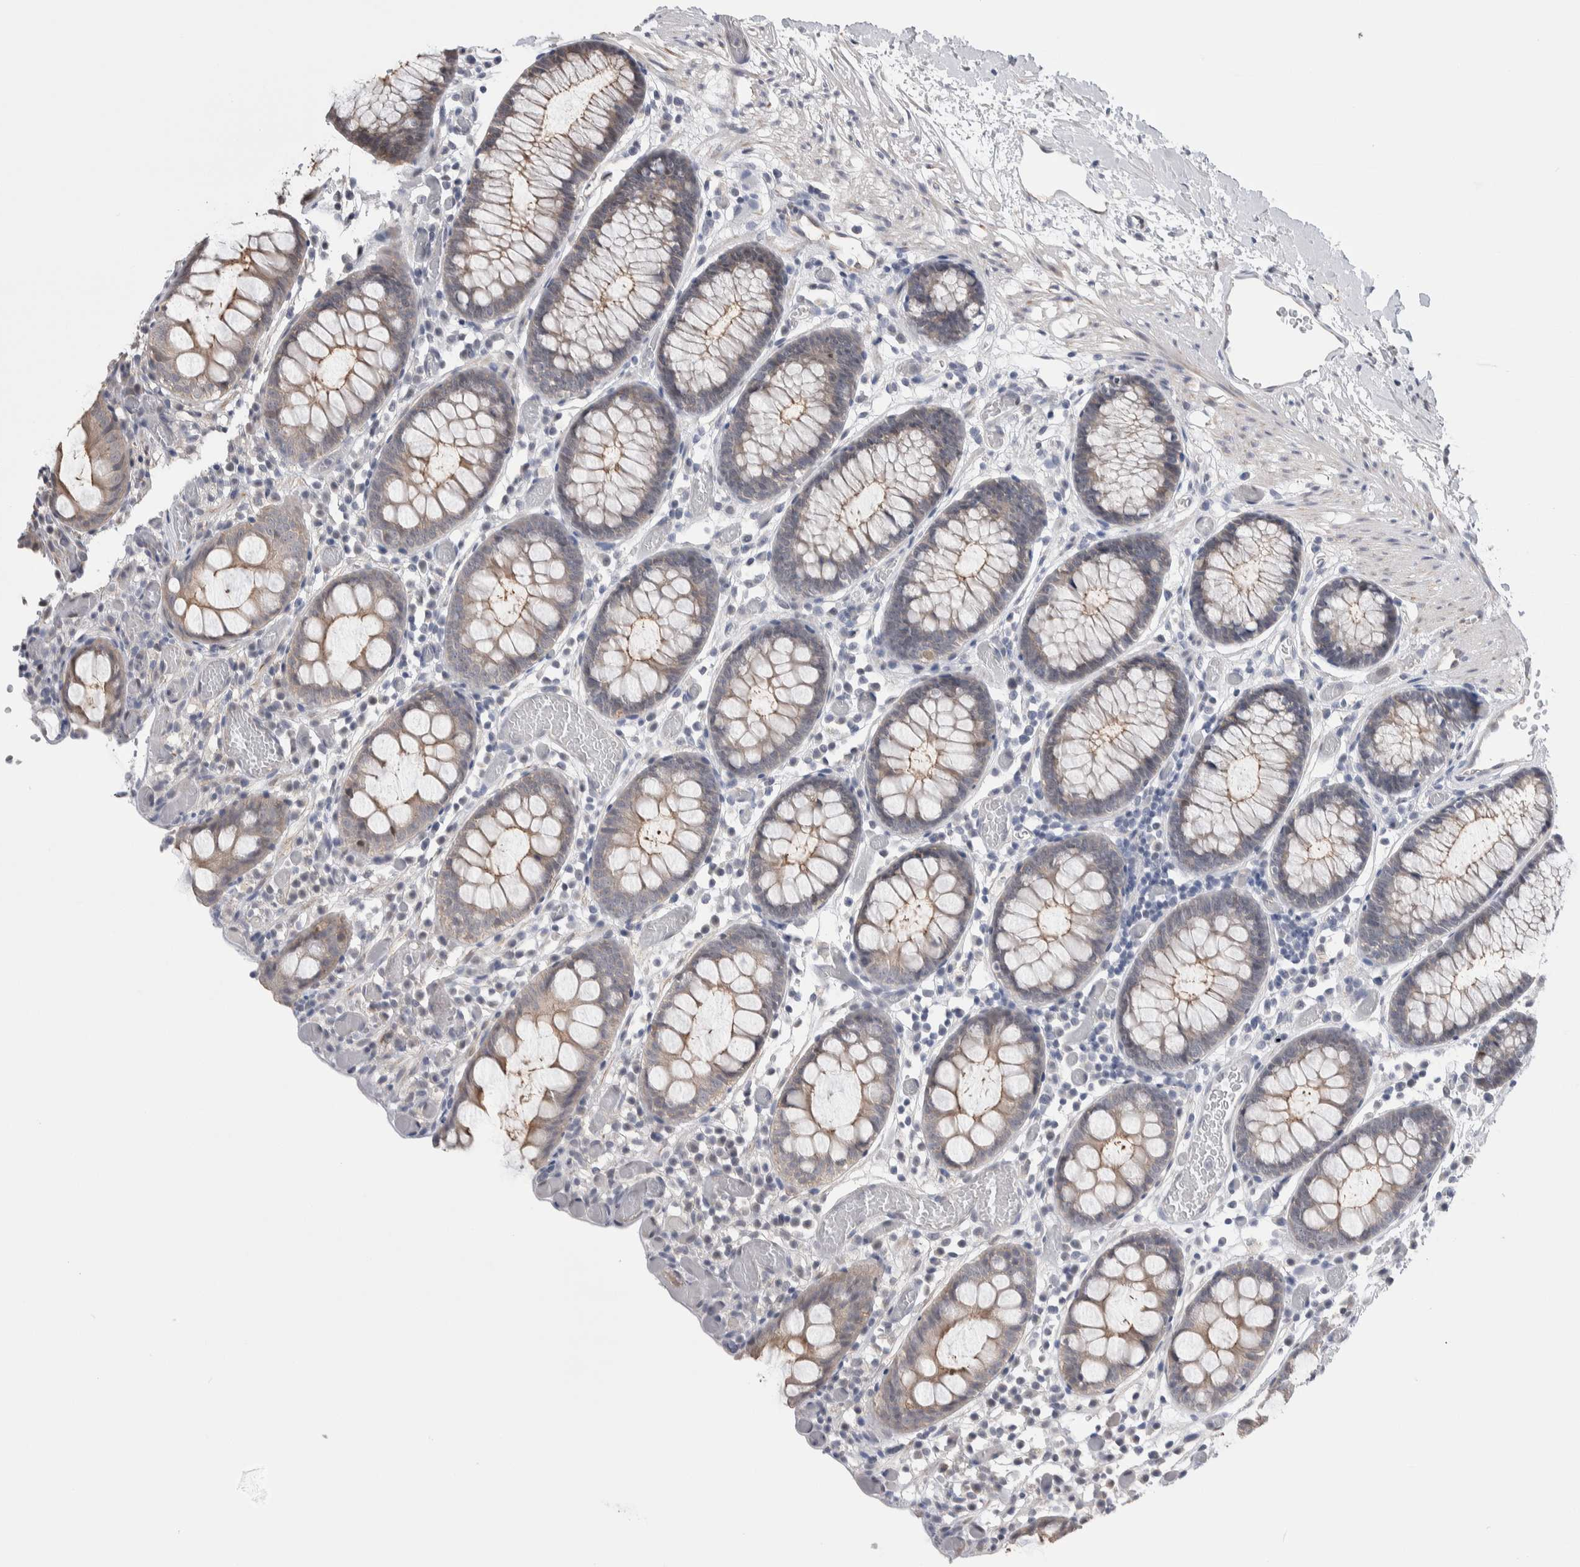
{"staining": {"intensity": "negative", "quantity": "none", "location": "none"}, "tissue": "colon", "cell_type": "Endothelial cells", "image_type": "normal", "snomed": [{"axis": "morphology", "description": "Normal tissue, NOS"}, {"axis": "topography", "description": "Colon"}], "caption": "DAB (3,3'-diaminobenzidine) immunohistochemical staining of benign human colon demonstrates no significant expression in endothelial cells. (DAB IHC, high magnification).", "gene": "ZBTB49", "patient": {"sex": "male", "age": 14}}